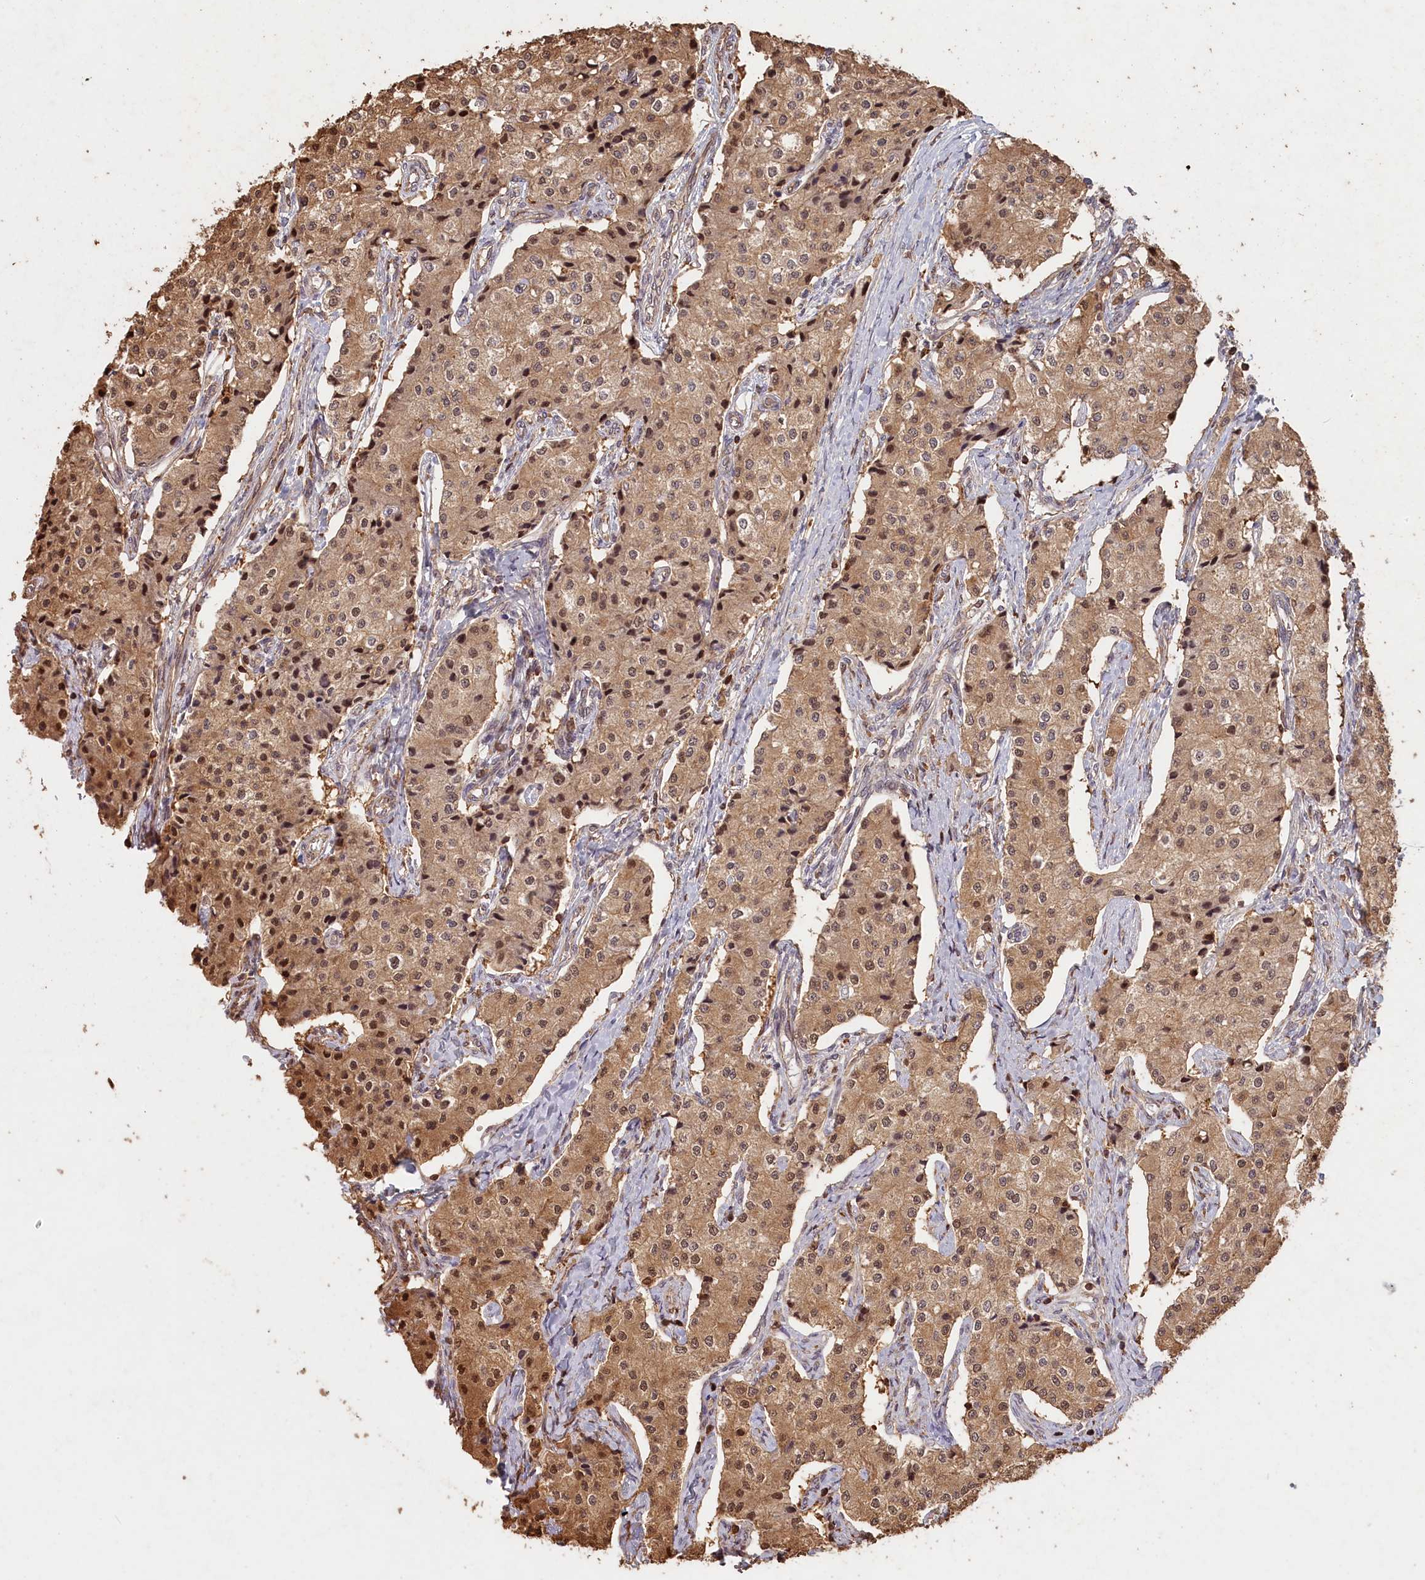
{"staining": {"intensity": "moderate", "quantity": "25%-75%", "location": "cytoplasmic/membranous,nuclear"}, "tissue": "carcinoid", "cell_type": "Tumor cells", "image_type": "cancer", "snomed": [{"axis": "morphology", "description": "Carcinoid, malignant, NOS"}, {"axis": "topography", "description": "Colon"}], "caption": "An image of human malignant carcinoid stained for a protein displays moderate cytoplasmic/membranous and nuclear brown staining in tumor cells.", "gene": "MADD", "patient": {"sex": "female", "age": 52}}